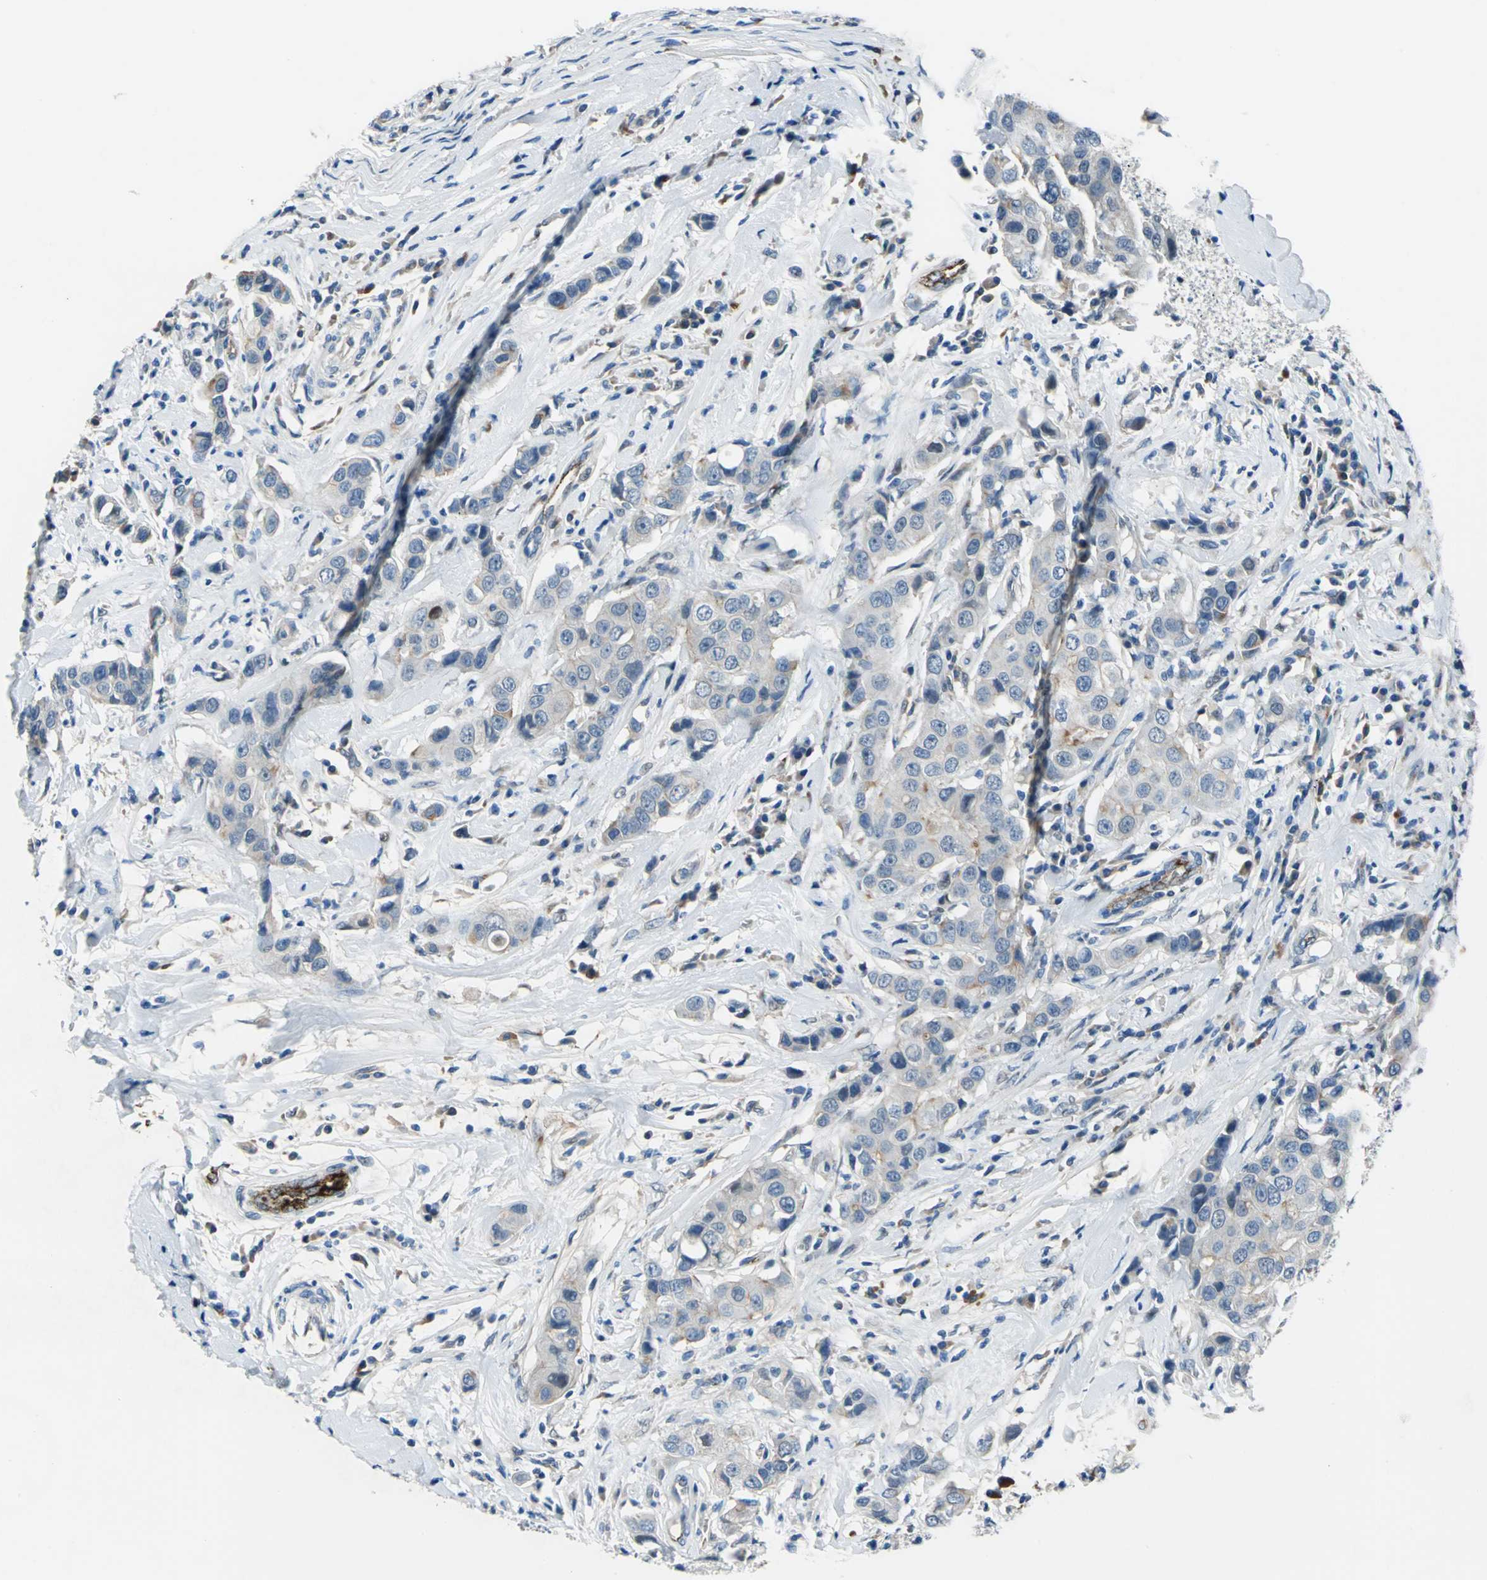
{"staining": {"intensity": "moderate", "quantity": "<25%", "location": "cytoplasmic/membranous"}, "tissue": "breast cancer", "cell_type": "Tumor cells", "image_type": "cancer", "snomed": [{"axis": "morphology", "description": "Duct carcinoma"}, {"axis": "topography", "description": "Breast"}], "caption": "Breast cancer (infiltrating ductal carcinoma) was stained to show a protein in brown. There is low levels of moderate cytoplasmic/membranous staining in approximately <25% of tumor cells. The protein is stained brown, and the nuclei are stained in blue (DAB IHC with brightfield microscopy, high magnification).", "gene": "SELP", "patient": {"sex": "female", "age": 27}}